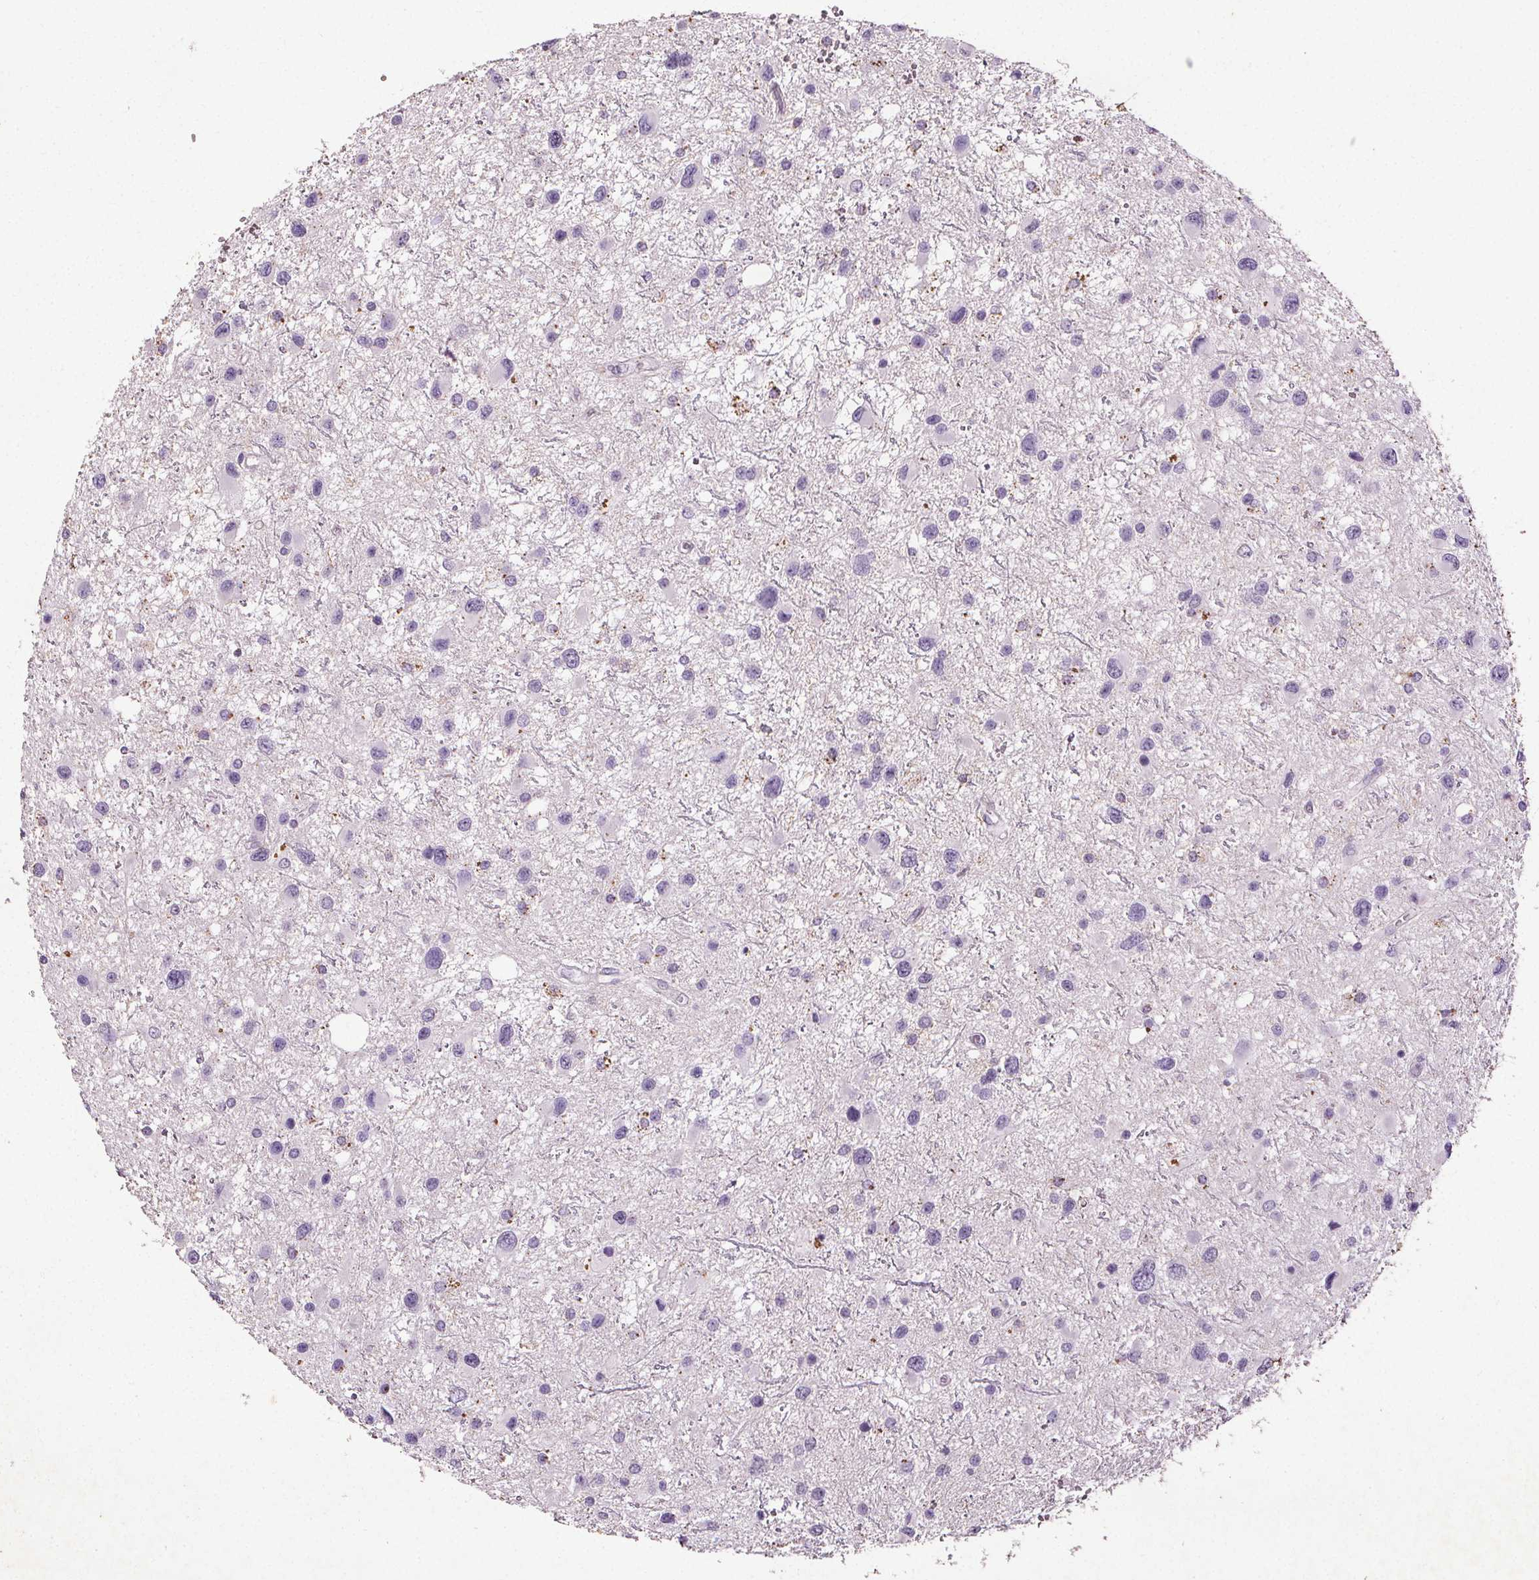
{"staining": {"intensity": "negative", "quantity": "none", "location": "none"}, "tissue": "glioma", "cell_type": "Tumor cells", "image_type": "cancer", "snomed": [{"axis": "morphology", "description": "Glioma, malignant, Low grade"}, {"axis": "topography", "description": "Brain"}], "caption": "Human glioma stained for a protein using immunohistochemistry (IHC) reveals no staining in tumor cells.", "gene": "C19orf84", "patient": {"sex": "female", "age": 32}}